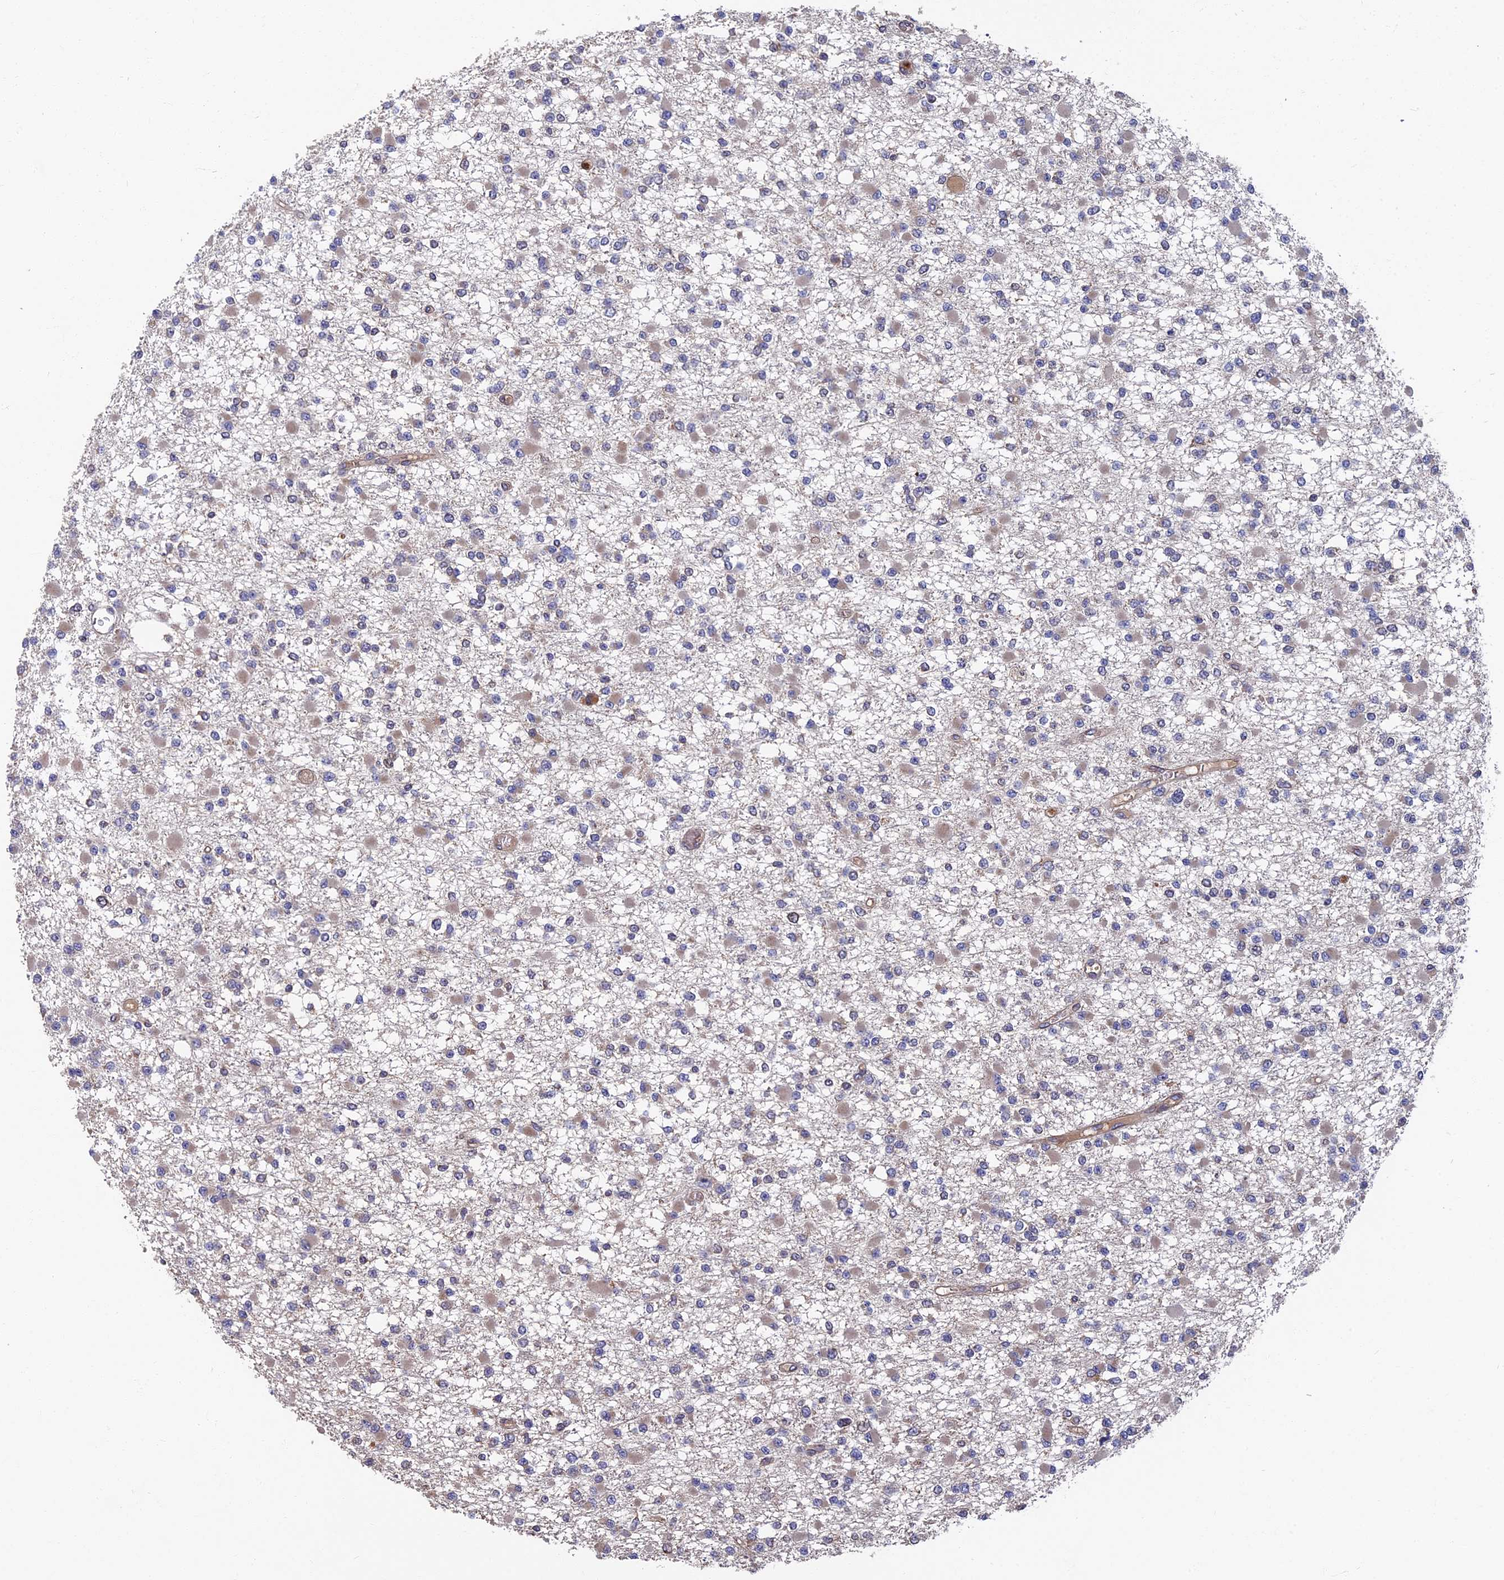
{"staining": {"intensity": "weak", "quantity": "<25%", "location": "cytoplasmic/membranous"}, "tissue": "glioma", "cell_type": "Tumor cells", "image_type": "cancer", "snomed": [{"axis": "morphology", "description": "Glioma, malignant, Low grade"}, {"axis": "topography", "description": "Brain"}], "caption": "An image of human low-grade glioma (malignant) is negative for staining in tumor cells.", "gene": "TNK2", "patient": {"sex": "female", "age": 22}}